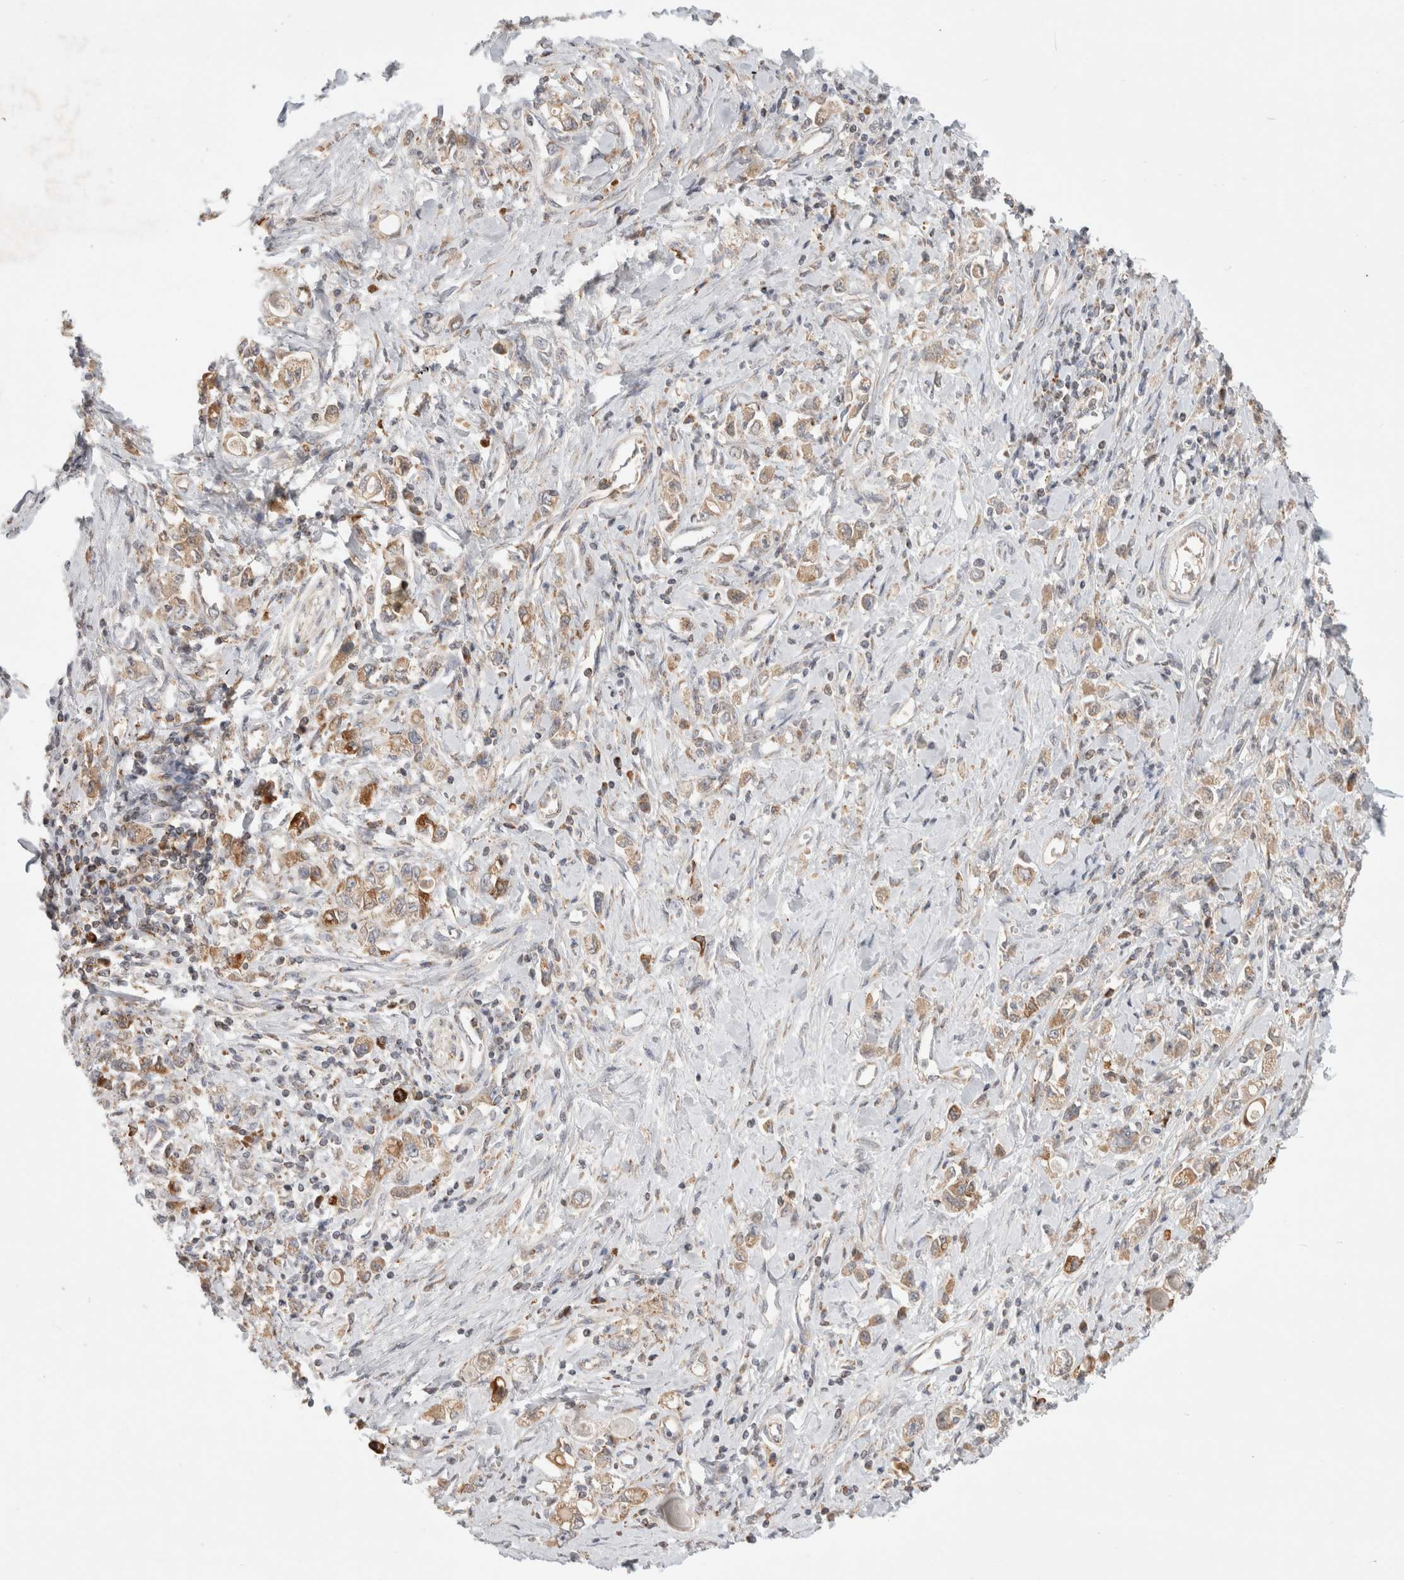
{"staining": {"intensity": "moderate", "quantity": ">75%", "location": "cytoplasmic/membranous"}, "tissue": "stomach cancer", "cell_type": "Tumor cells", "image_type": "cancer", "snomed": [{"axis": "morphology", "description": "Adenocarcinoma, NOS"}, {"axis": "topography", "description": "Stomach"}], "caption": "Protein expression analysis of human stomach cancer reveals moderate cytoplasmic/membranous expression in approximately >75% of tumor cells.", "gene": "HROB", "patient": {"sex": "female", "age": 76}}